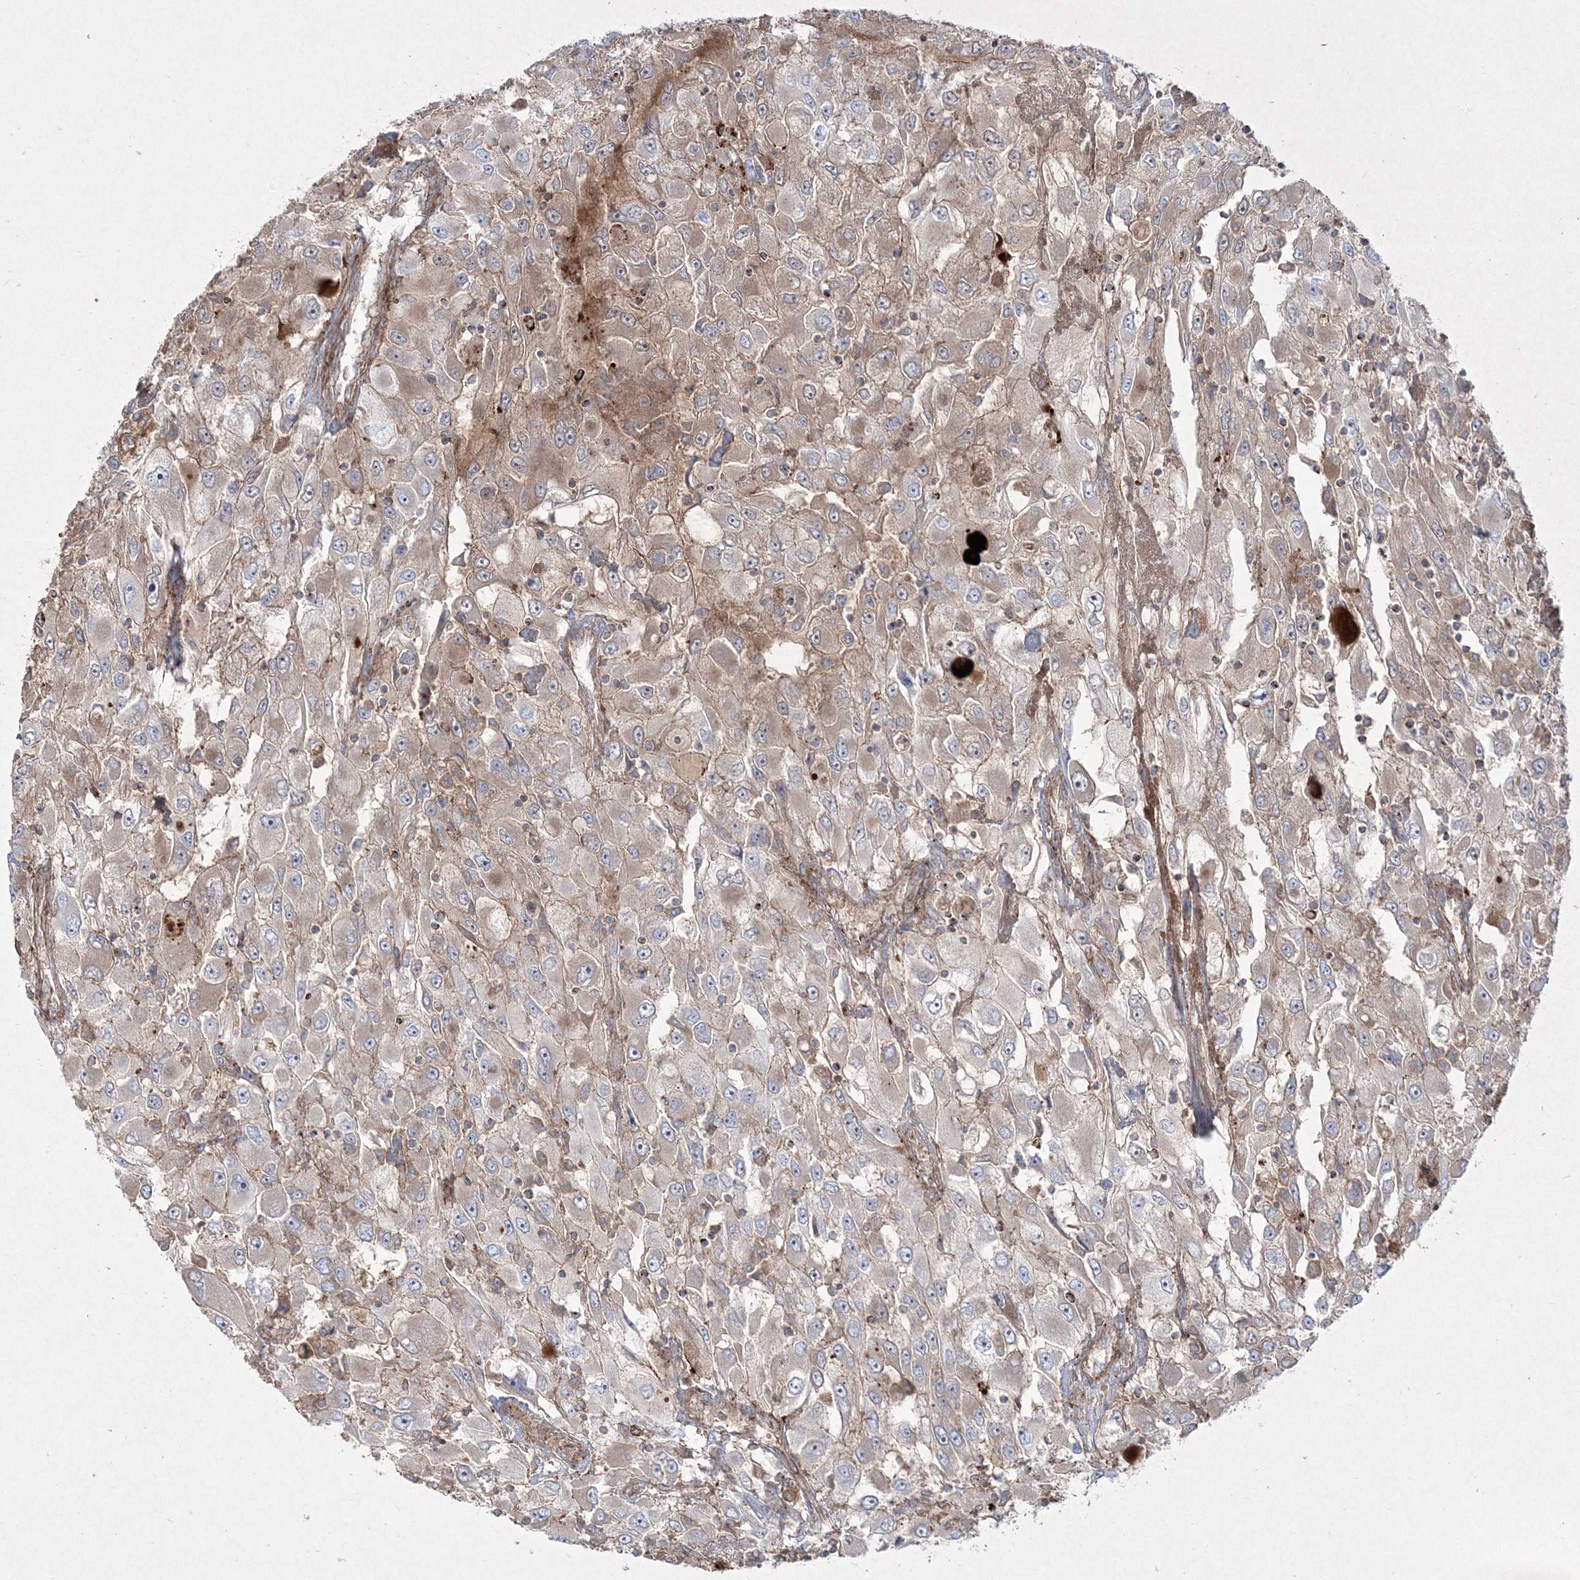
{"staining": {"intensity": "weak", "quantity": "25%-75%", "location": "cytoplasmic/membranous"}, "tissue": "renal cancer", "cell_type": "Tumor cells", "image_type": "cancer", "snomed": [{"axis": "morphology", "description": "Adenocarcinoma, NOS"}, {"axis": "topography", "description": "Kidney"}], "caption": "Renal cancer tissue shows weak cytoplasmic/membranous positivity in about 25%-75% of tumor cells Using DAB (brown) and hematoxylin (blue) stains, captured at high magnification using brightfield microscopy.", "gene": "RICTOR", "patient": {"sex": "female", "age": 52}}